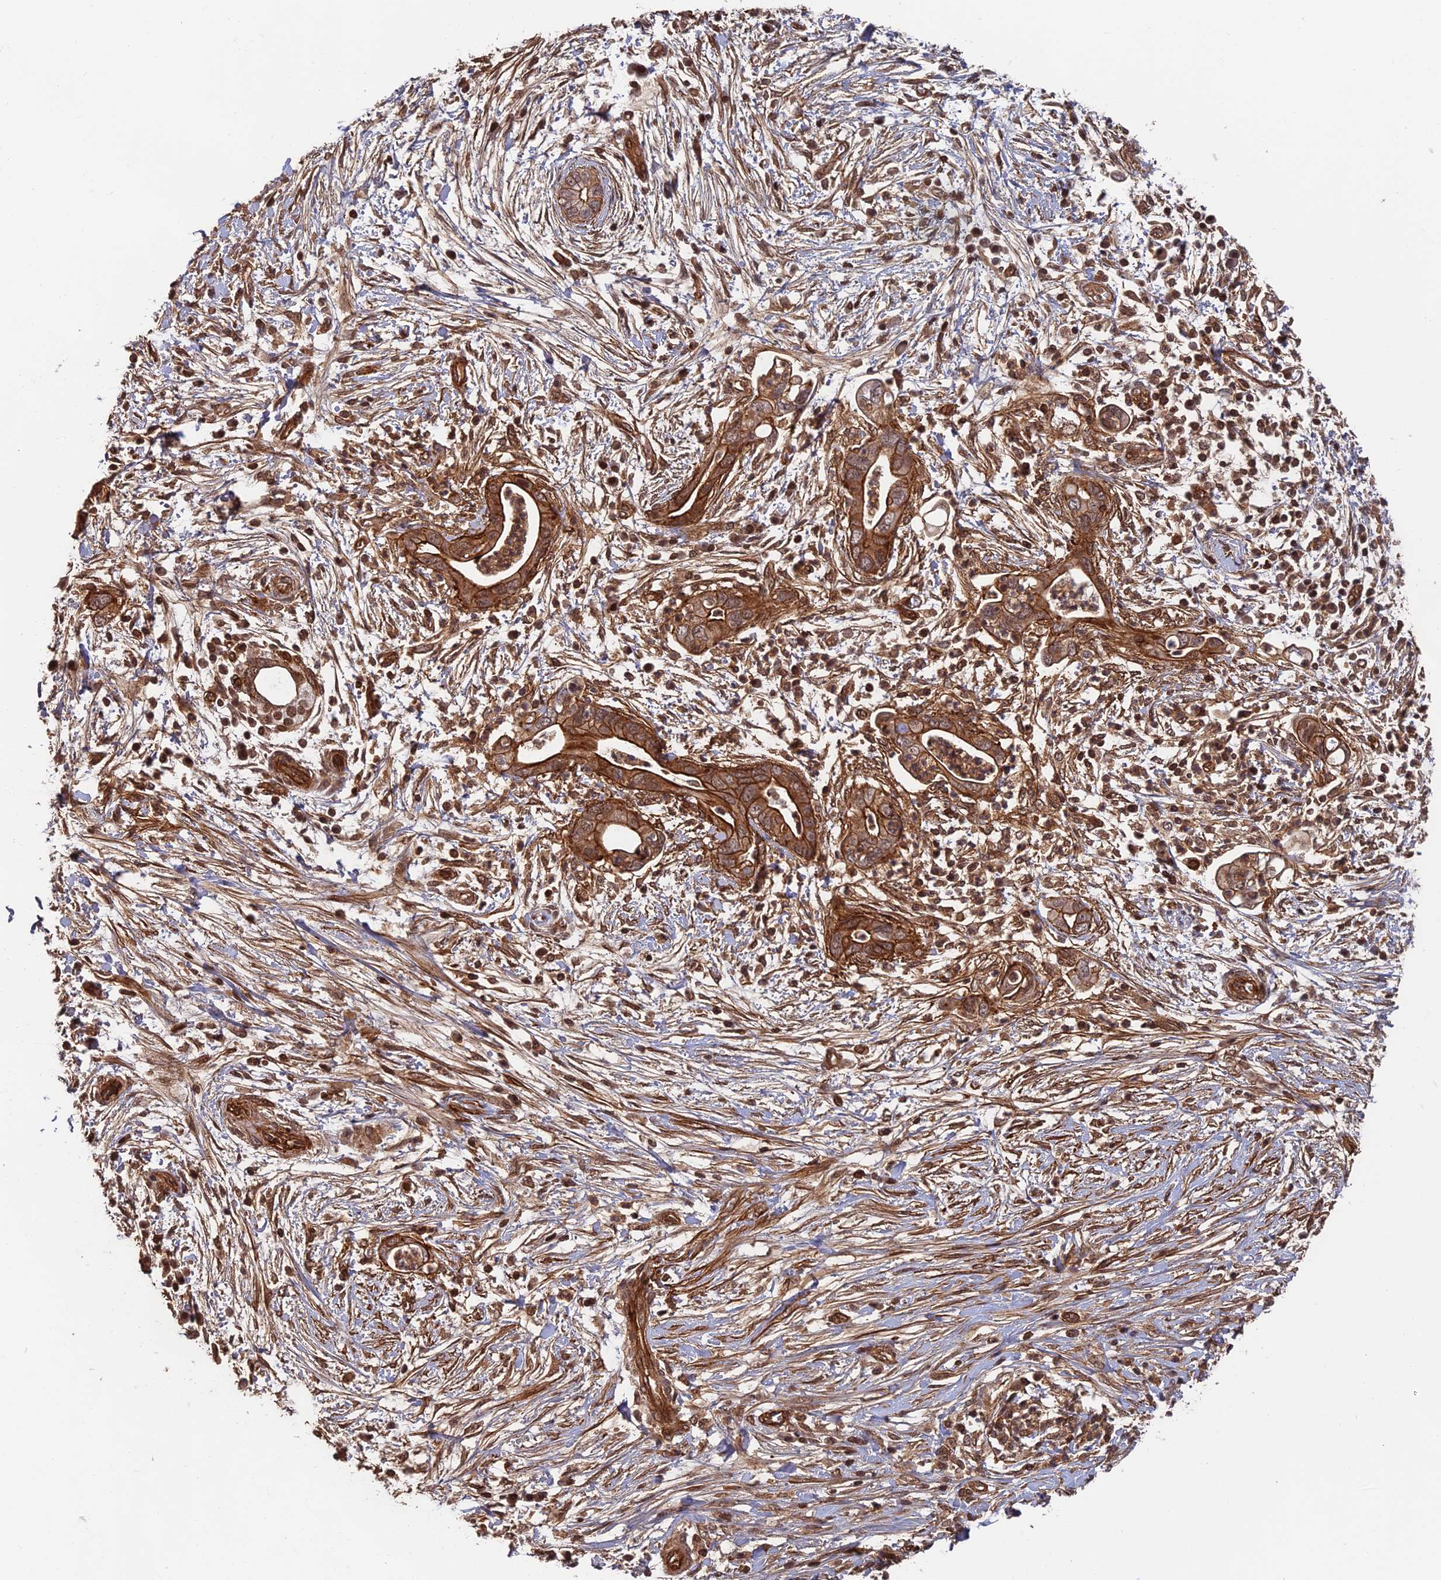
{"staining": {"intensity": "strong", "quantity": ">75%", "location": "cytoplasmic/membranous"}, "tissue": "pancreatic cancer", "cell_type": "Tumor cells", "image_type": "cancer", "snomed": [{"axis": "morphology", "description": "Adenocarcinoma, NOS"}, {"axis": "topography", "description": "Pancreas"}], "caption": "Tumor cells display strong cytoplasmic/membranous expression in about >75% of cells in pancreatic cancer (adenocarcinoma). (DAB (3,3'-diaminobenzidine) = brown stain, brightfield microscopy at high magnification).", "gene": "OSBPL1A", "patient": {"sex": "male", "age": 75}}